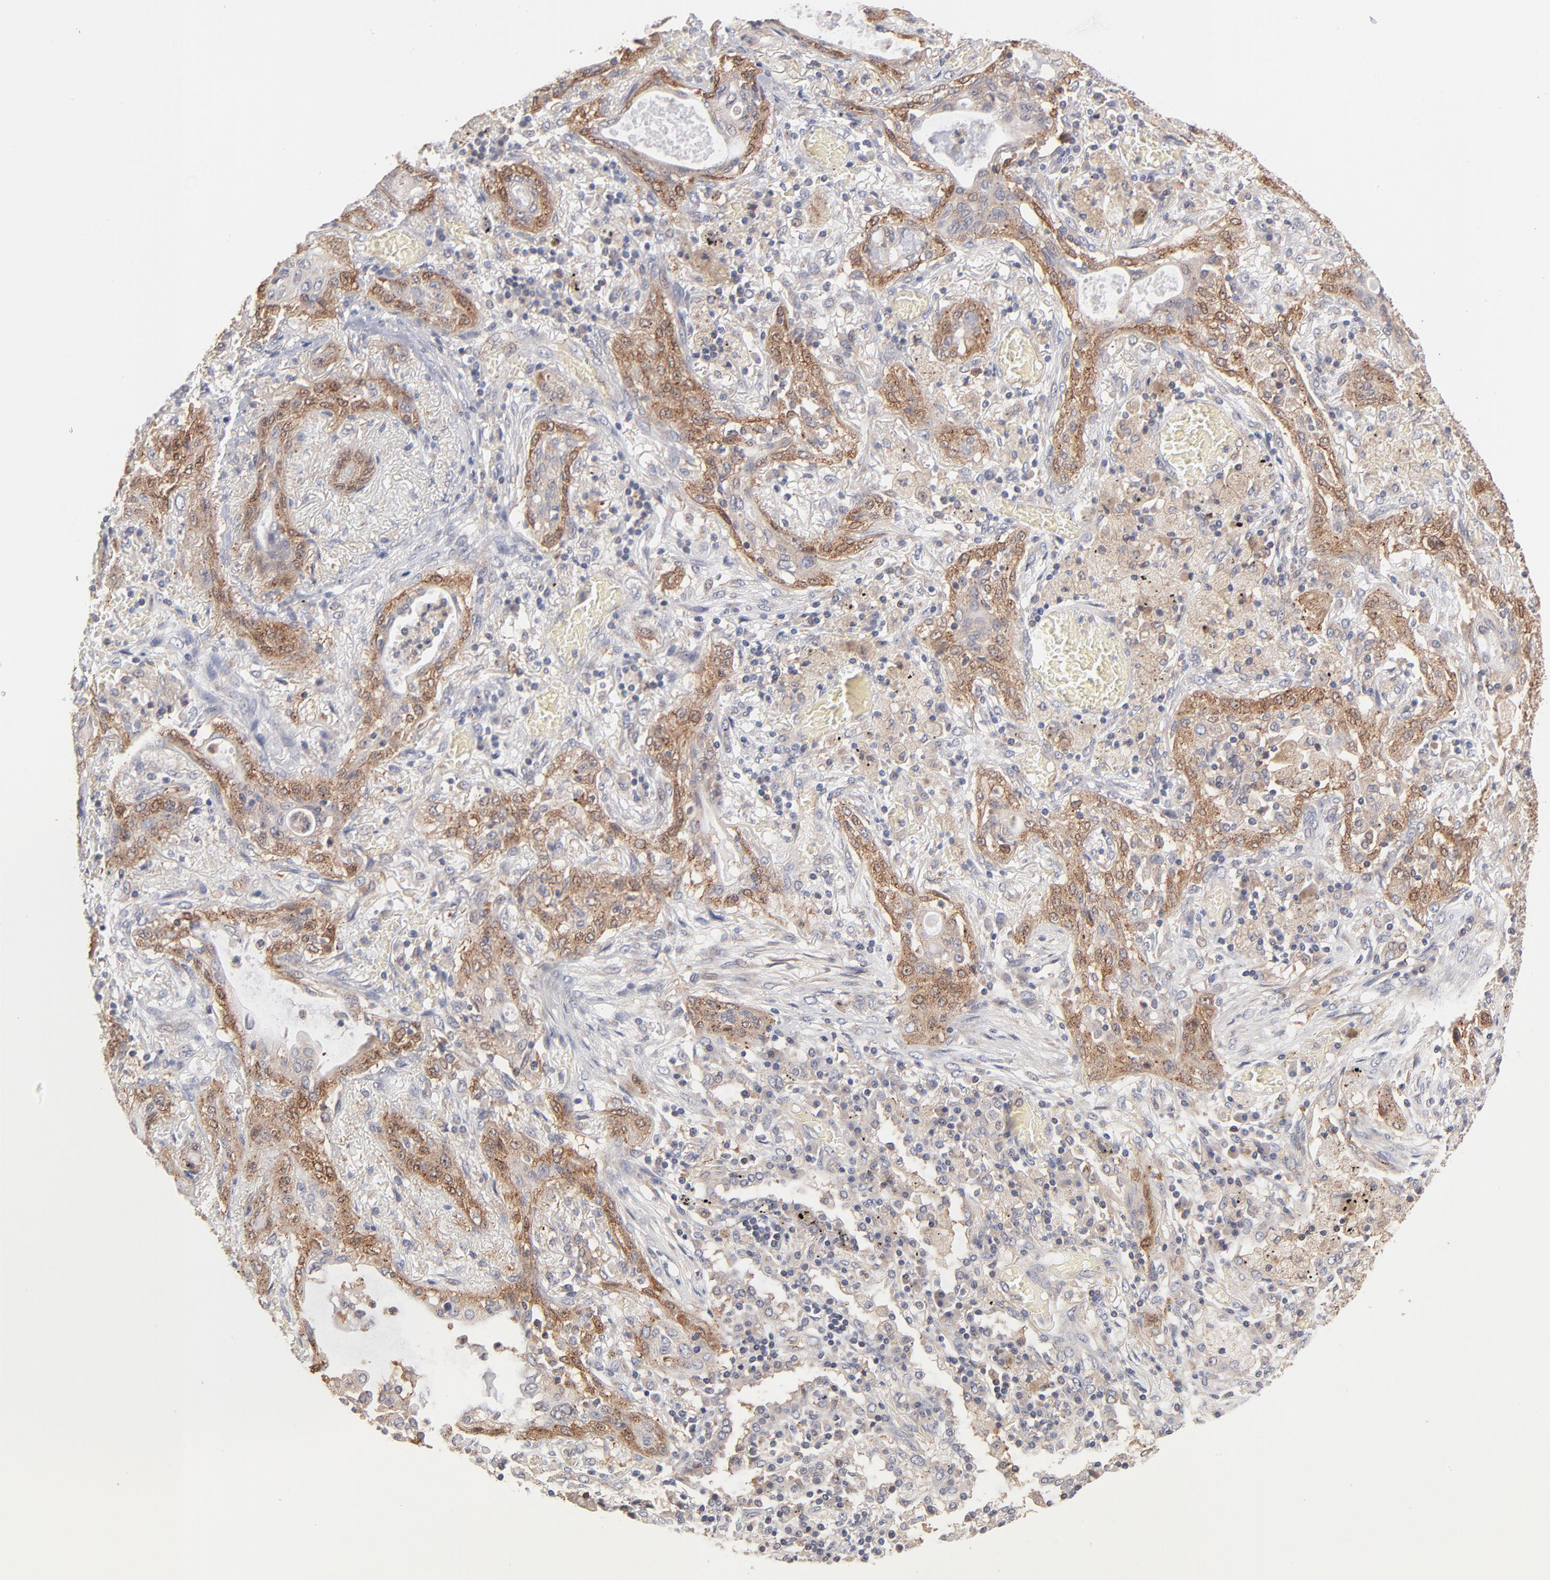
{"staining": {"intensity": "moderate", "quantity": ">75%", "location": "cytoplasmic/membranous"}, "tissue": "lung cancer", "cell_type": "Tumor cells", "image_type": "cancer", "snomed": [{"axis": "morphology", "description": "Squamous cell carcinoma, NOS"}, {"axis": "topography", "description": "Lung"}], "caption": "Lung squamous cell carcinoma stained with IHC reveals moderate cytoplasmic/membranous expression in approximately >75% of tumor cells. The protein of interest is shown in brown color, while the nuclei are stained blue.", "gene": "IVNS1ABP", "patient": {"sex": "female", "age": 47}}